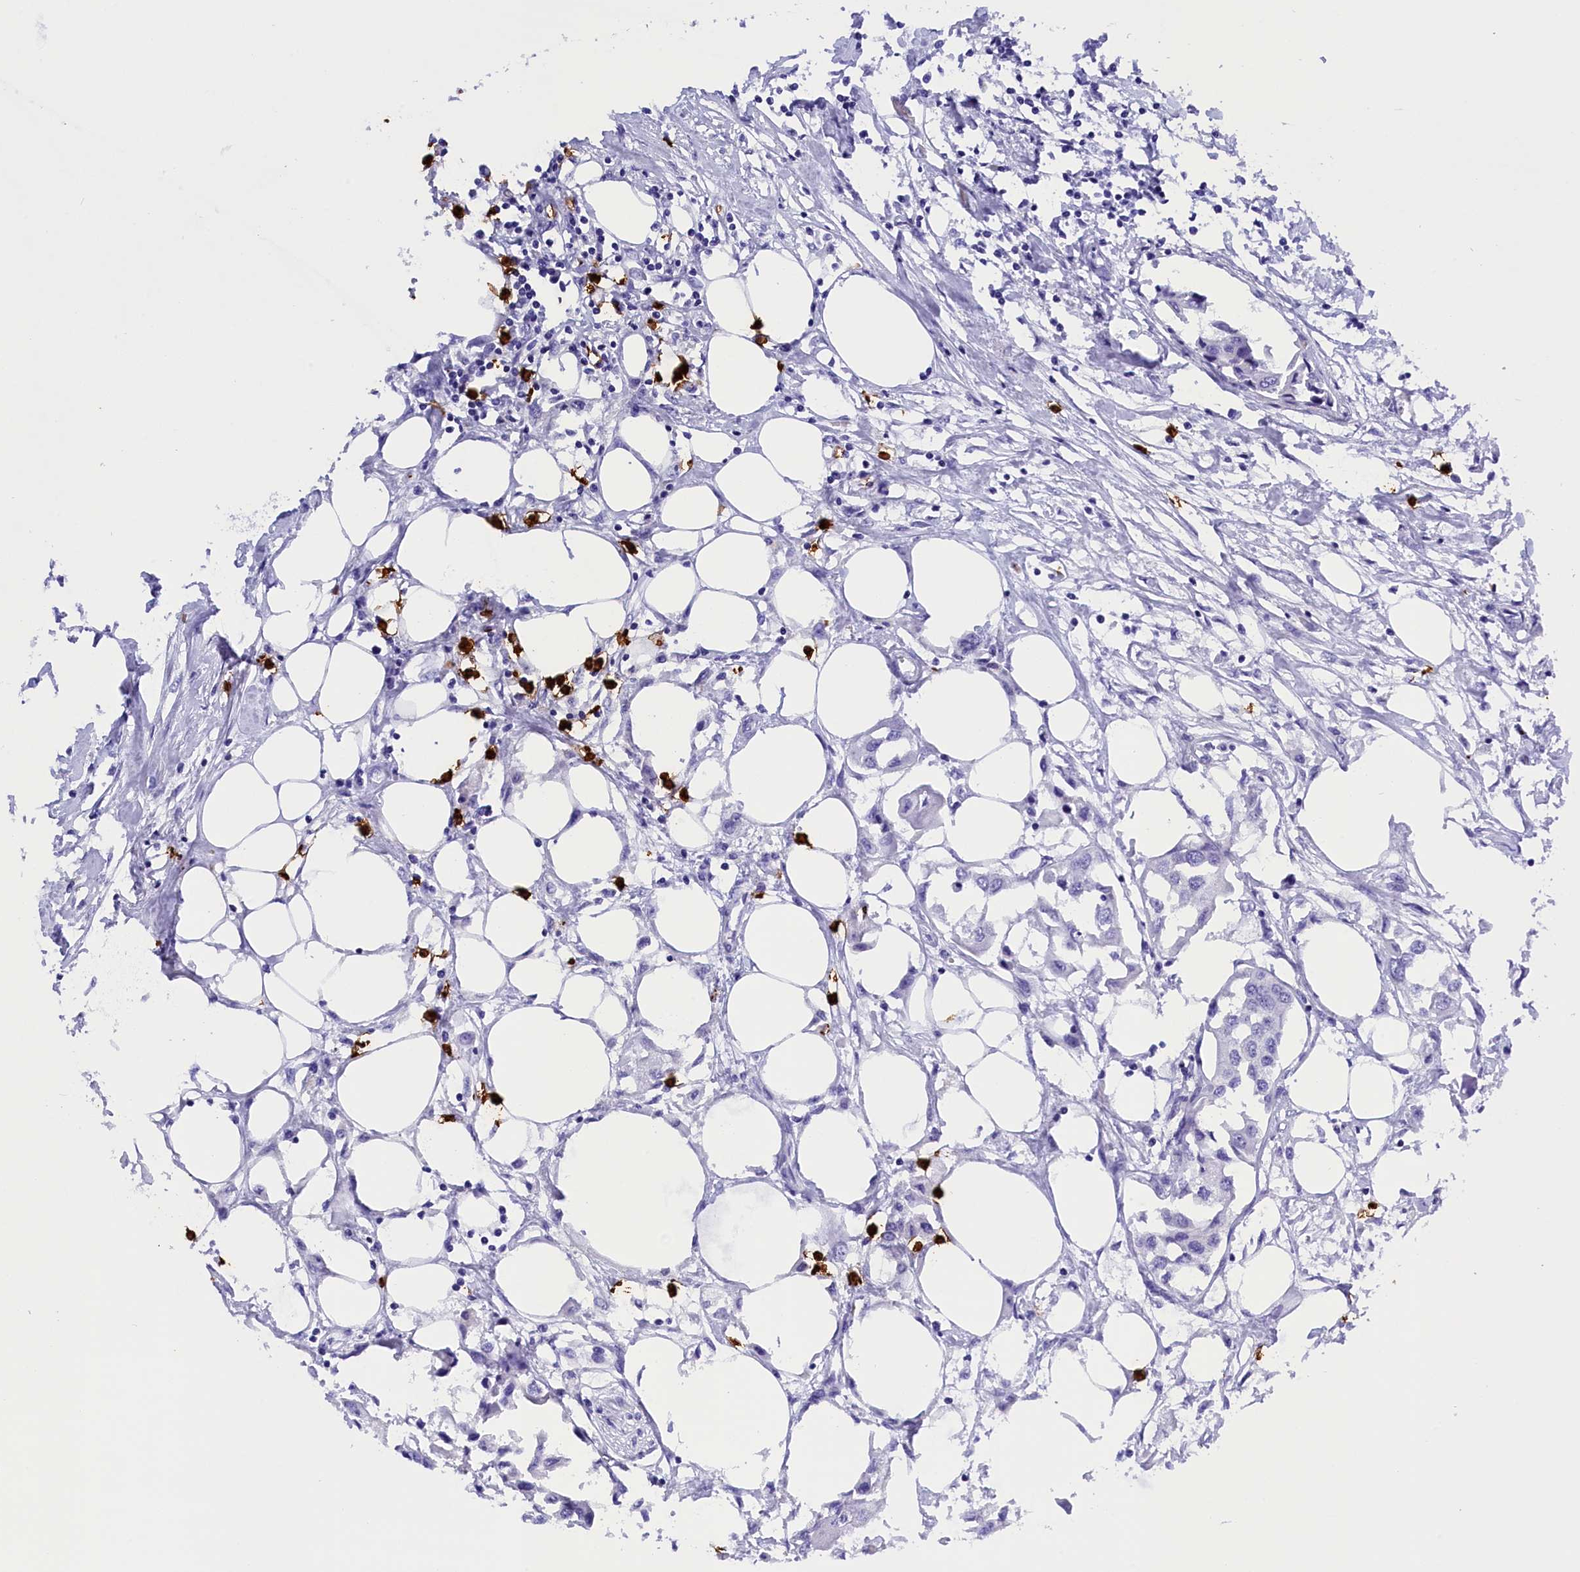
{"staining": {"intensity": "negative", "quantity": "none", "location": "none"}, "tissue": "urothelial cancer", "cell_type": "Tumor cells", "image_type": "cancer", "snomed": [{"axis": "morphology", "description": "Urothelial carcinoma, High grade"}, {"axis": "topography", "description": "Urinary bladder"}], "caption": "This is a photomicrograph of immunohistochemistry staining of urothelial cancer, which shows no expression in tumor cells.", "gene": "CLC", "patient": {"sex": "male", "age": 64}}